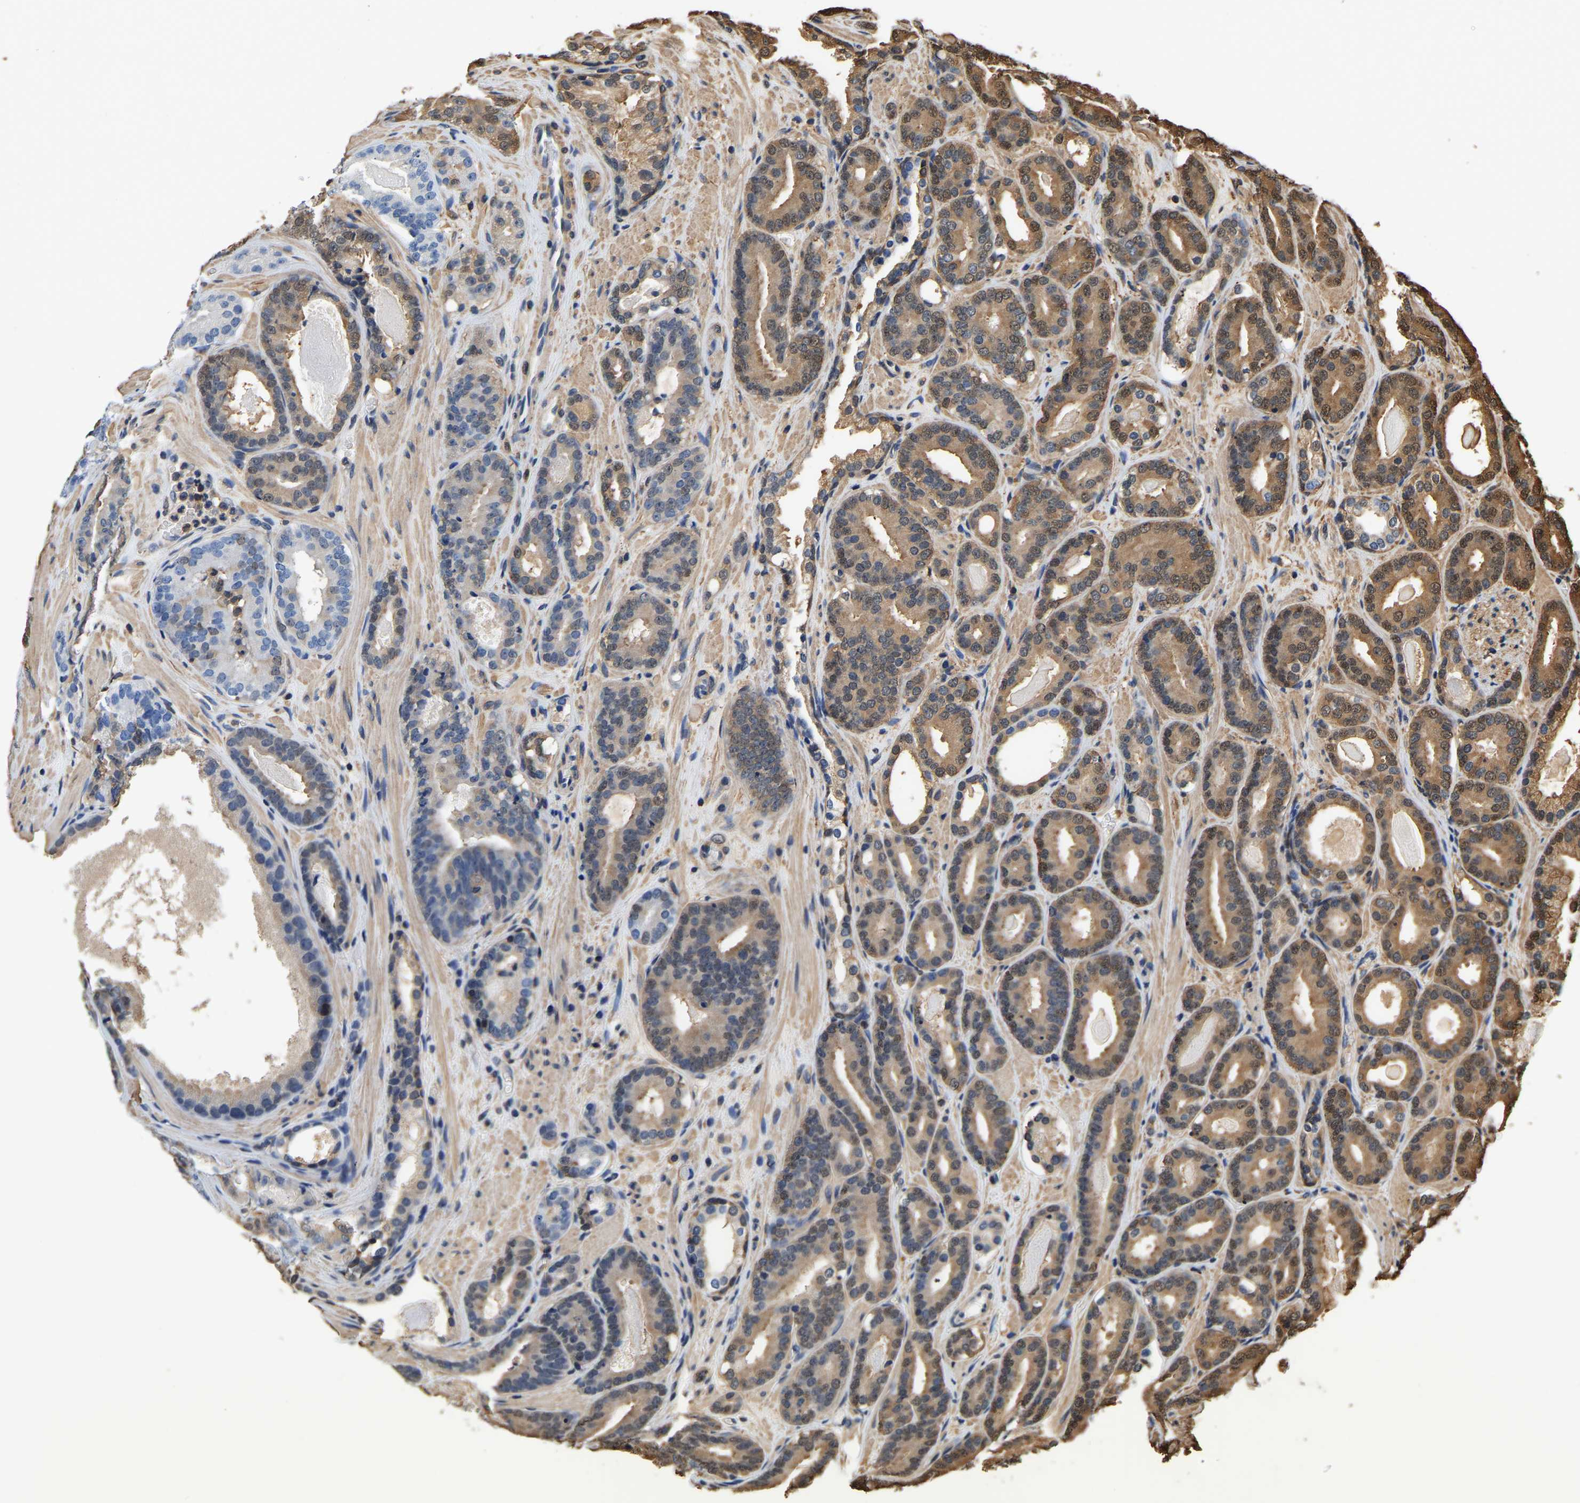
{"staining": {"intensity": "moderate", "quantity": ">75%", "location": "cytoplasmic/membranous,nuclear"}, "tissue": "prostate cancer", "cell_type": "Tumor cells", "image_type": "cancer", "snomed": [{"axis": "morphology", "description": "Adenocarcinoma, High grade"}, {"axis": "topography", "description": "Prostate"}], "caption": "A micrograph of adenocarcinoma (high-grade) (prostate) stained for a protein reveals moderate cytoplasmic/membranous and nuclear brown staining in tumor cells. (DAB IHC, brown staining for protein, blue staining for nuclei).", "gene": "LDHB", "patient": {"sex": "male", "age": 60}}